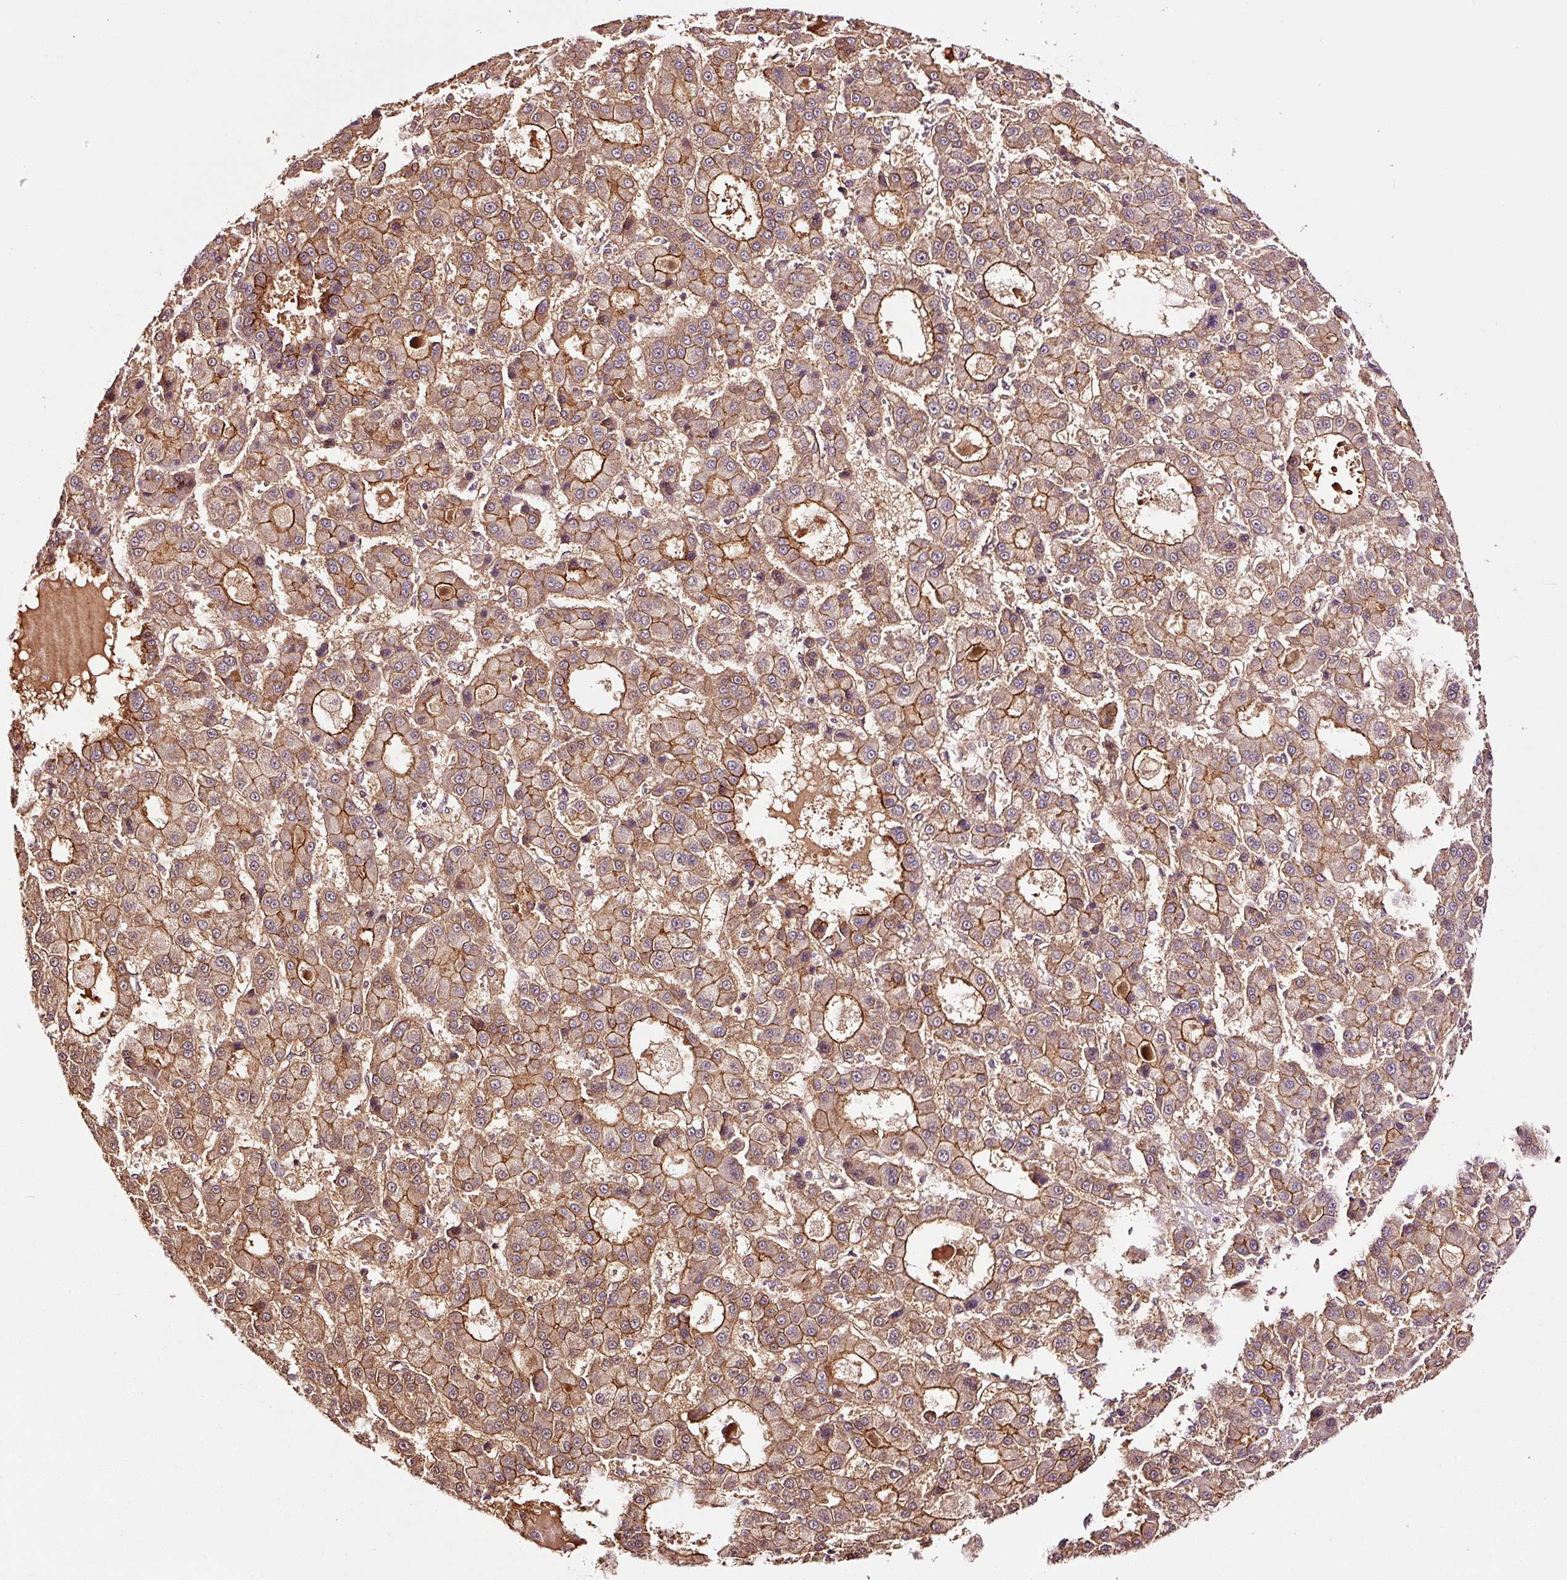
{"staining": {"intensity": "moderate", "quantity": ">75%", "location": "cytoplasmic/membranous"}, "tissue": "liver cancer", "cell_type": "Tumor cells", "image_type": "cancer", "snomed": [{"axis": "morphology", "description": "Carcinoma, Hepatocellular, NOS"}, {"axis": "topography", "description": "Liver"}], "caption": "Protein expression analysis of liver hepatocellular carcinoma reveals moderate cytoplasmic/membranous positivity in about >75% of tumor cells. The staining was performed using DAB, with brown indicating positive protein expression. Nuclei are stained blue with hematoxylin.", "gene": "METAP1", "patient": {"sex": "male", "age": 70}}